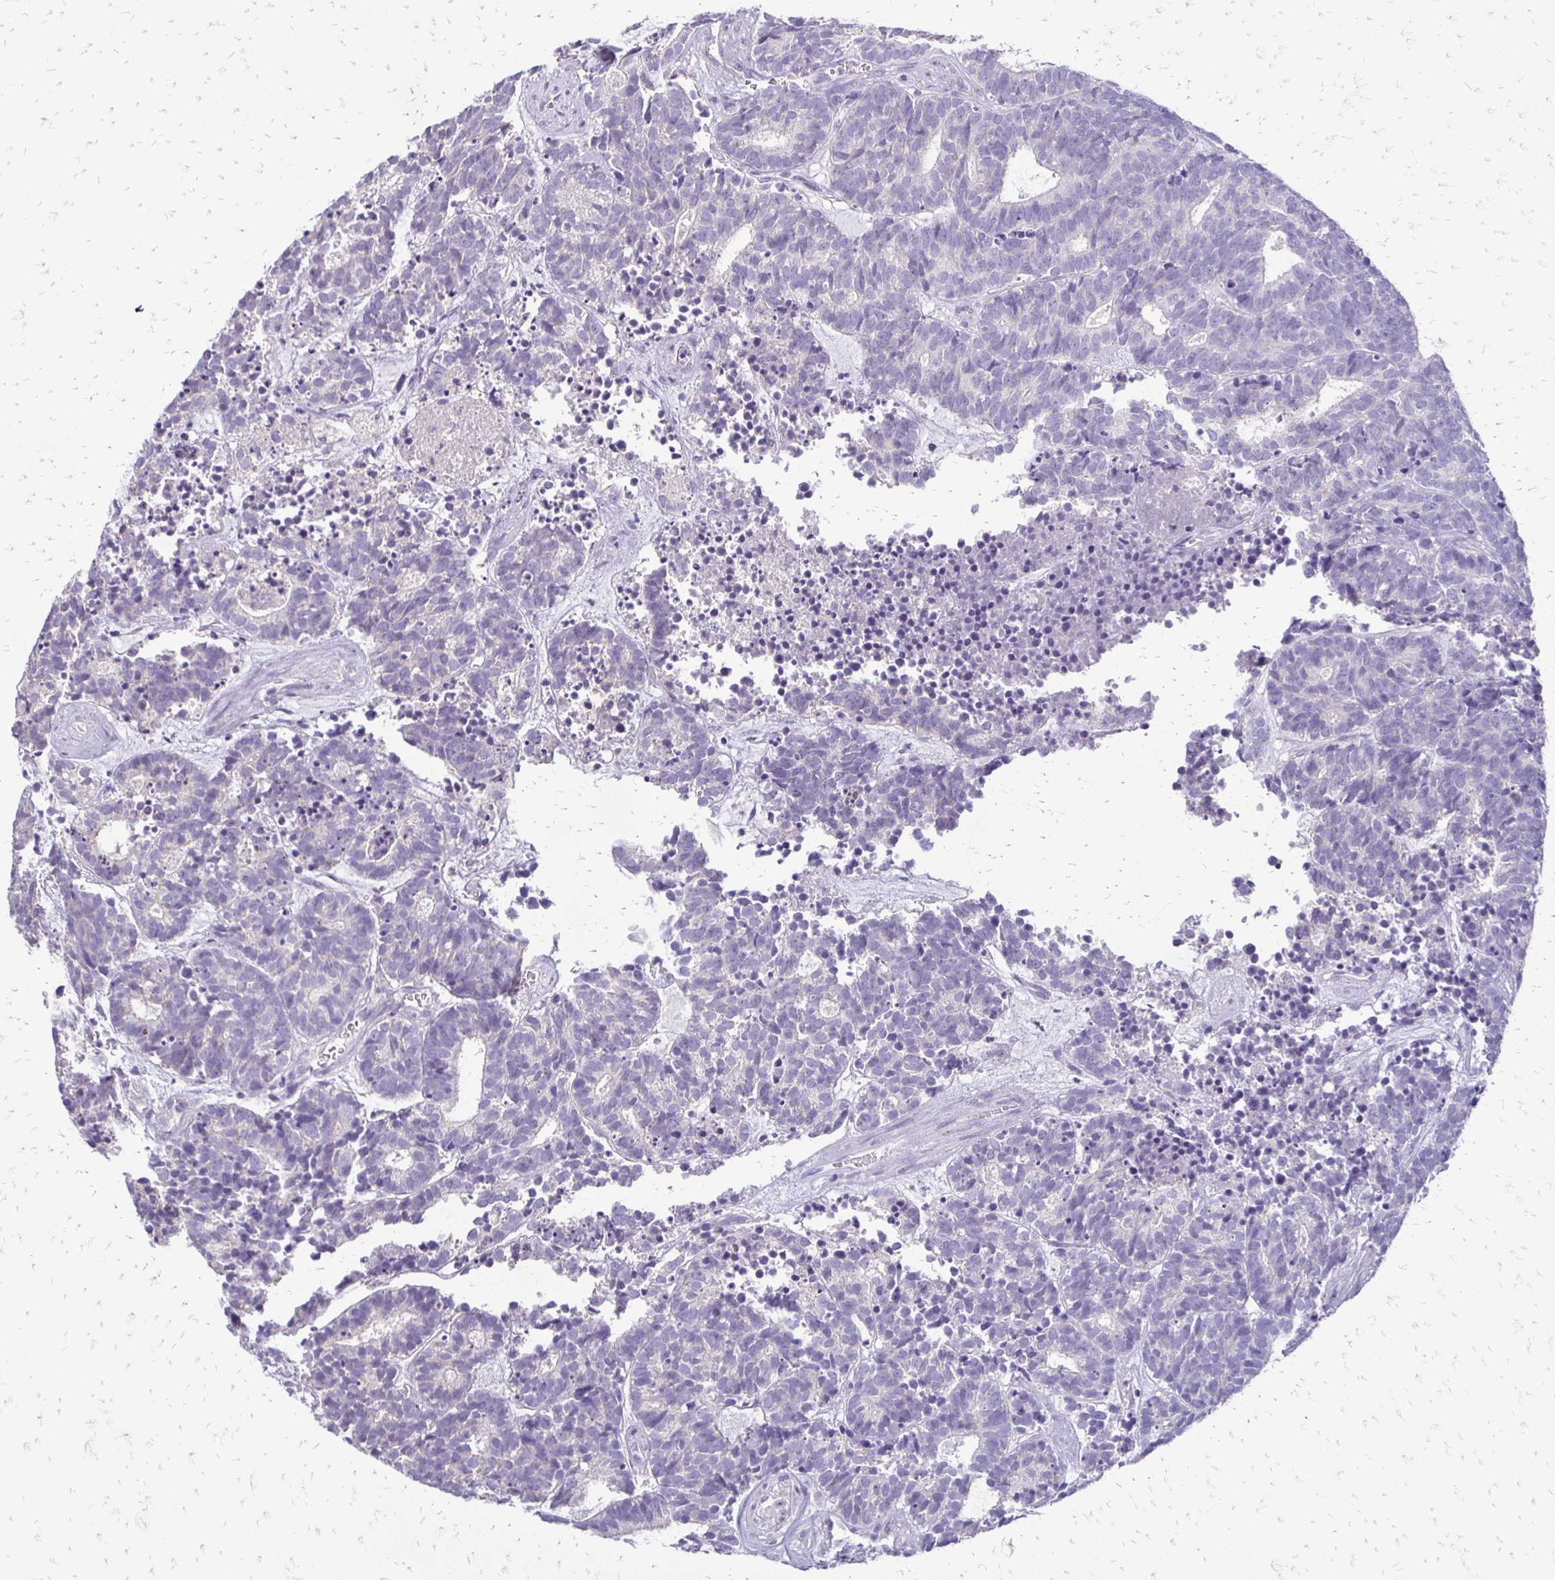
{"staining": {"intensity": "negative", "quantity": "none", "location": "none"}, "tissue": "head and neck cancer", "cell_type": "Tumor cells", "image_type": "cancer", "snomed": [{"axis": "morphology", "description": "Adenocarcinoma, NOS"}, {"axis": "topography", "description": "Head-Neck"}], "caption": "An immunohistochemistry (IHC) image of head and neck adenocarcinoma is shown. There is no staining in tumor cells of head and neck adenocarcinoma.", "gene": "ALPG", "patient": {"sex": "female", "age": 81}}